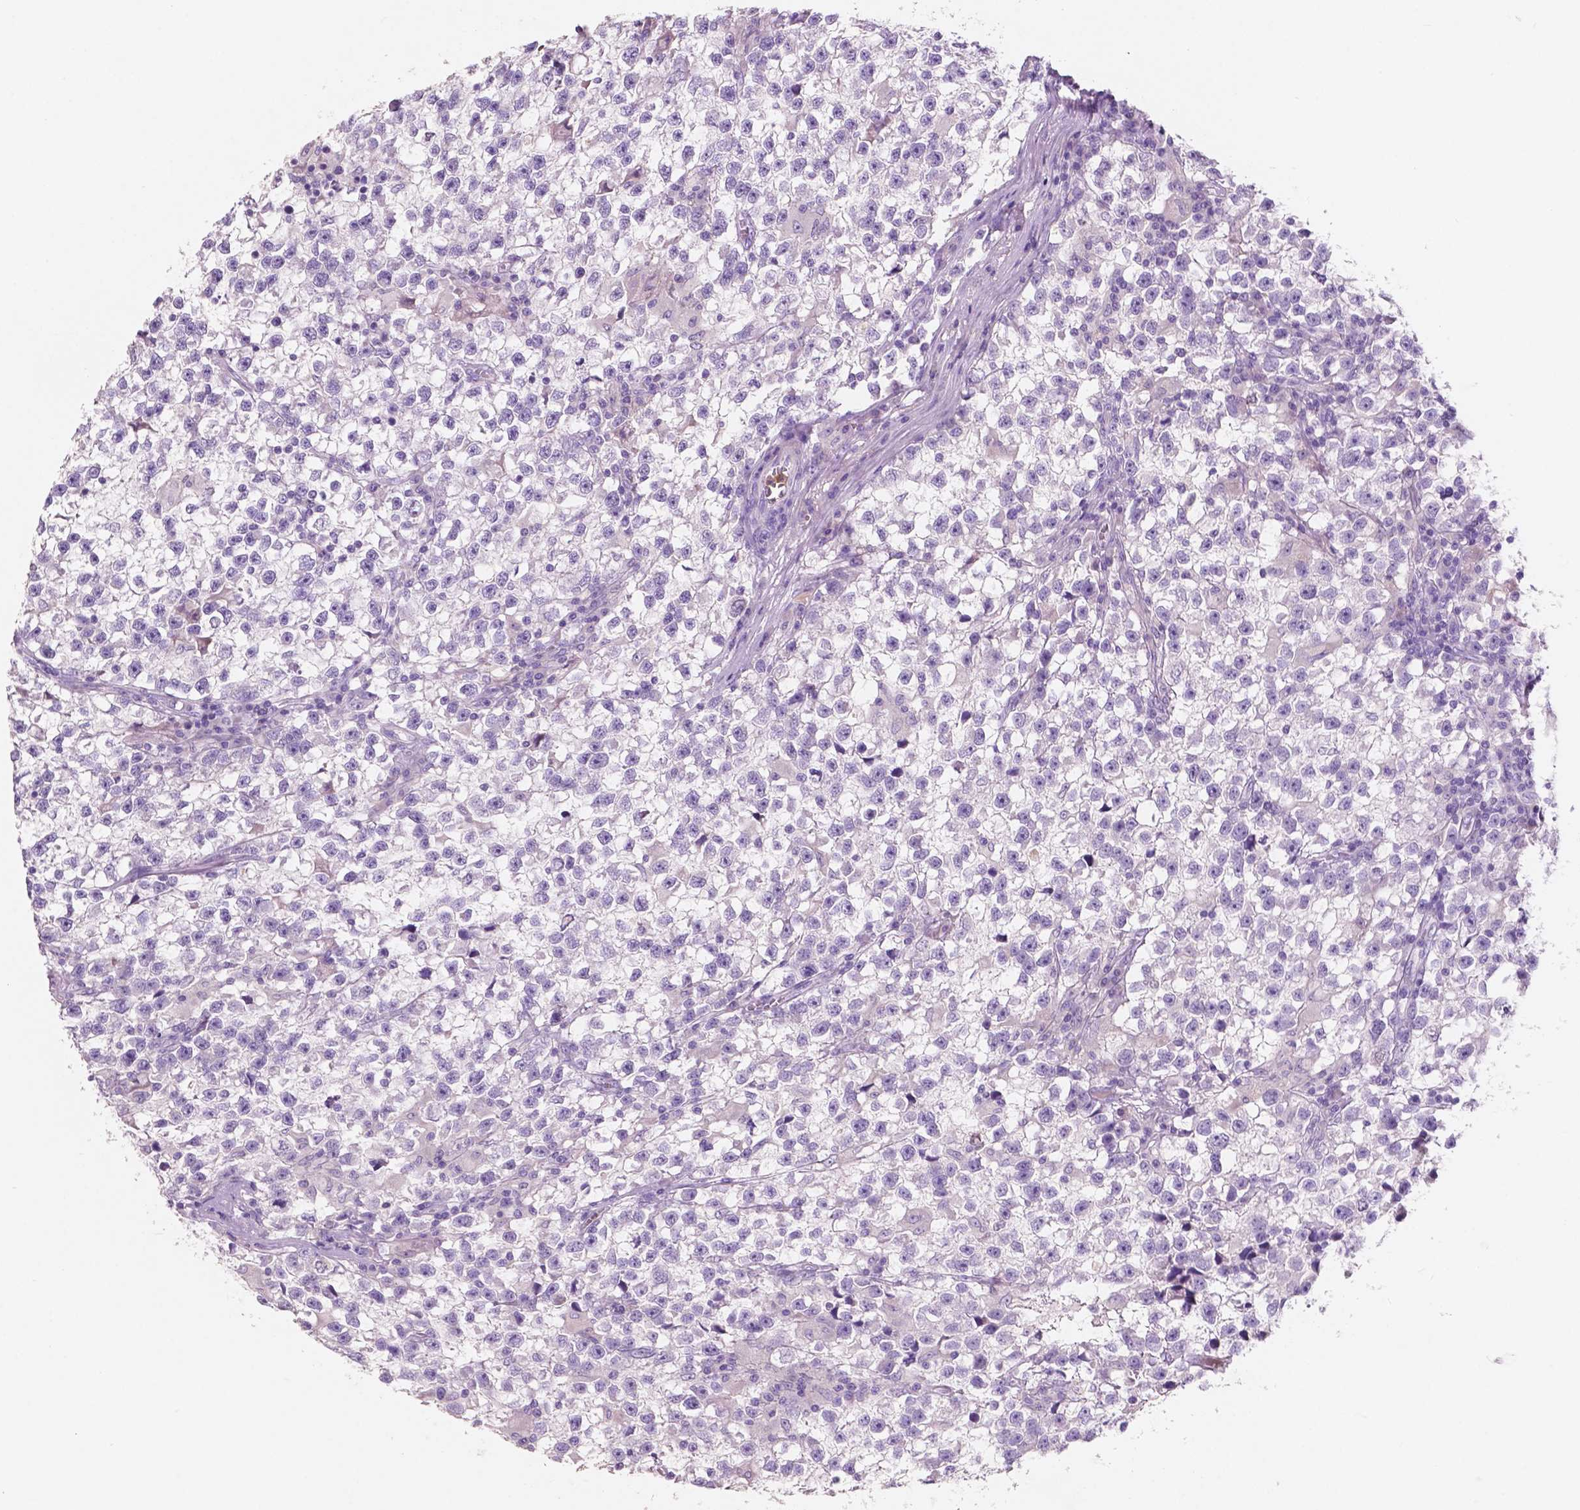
{"staining": {"intensity": "negative", "quantity": "none", "location": "none"}, "tissue": "testis cancer", "cell_type": "Tumor cells", "image_type": "cancer", "snomed": [{"axis": "morphology", "description": "Seminoma, NOS"}, {"axis": "topography", "description": "Testis"}], "caption": "Micrograph shows no significant protein staining in tumor cells of testis seminoma. (IHC, brightfield microscopy, high magnification).", "gene": "CUZD1", "patient": {"sex": "male", "age": 31}}